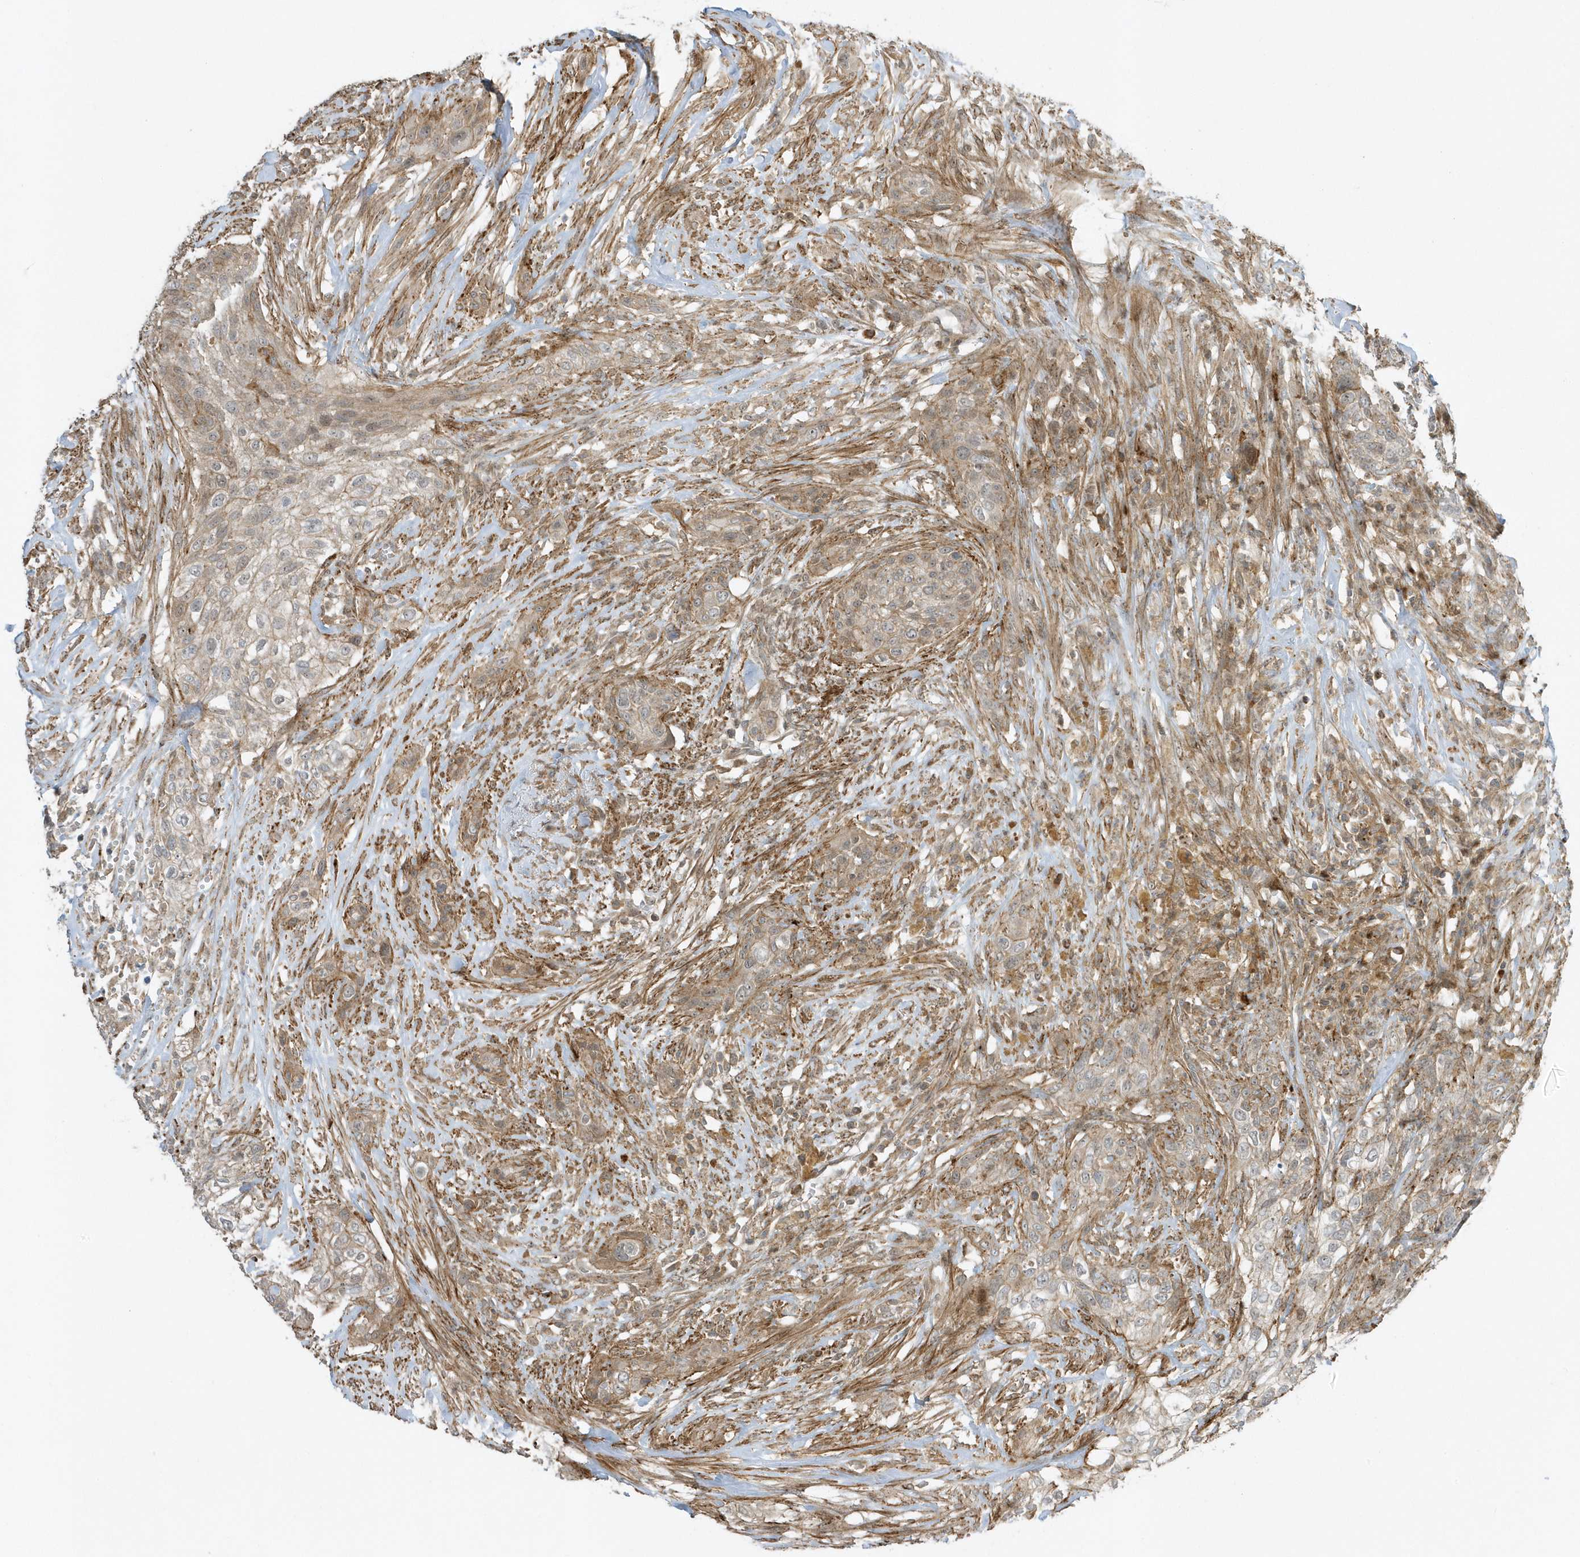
{"staining": {"intensity": "weak", "quantity": ">75%", "location": "cytoplasmic/membranous"}, "tissue": "urothelial cancer", "cell_type": "Tumor cells", "image_type": "cancer", "snomed": [{"axis": "morphology", "description": "Urothelial carcinoma, High grade"}, {"axis": "topography", "description": "Urinary bladder"}], "caption": "Brown immunohistochemical staining in urothelial cancer shows weak cytoplasmic/membranous staining in about >75% of tumor cells.", "gene": "ZBTB8A", "patient": {"sex": "male", "age": 35}}